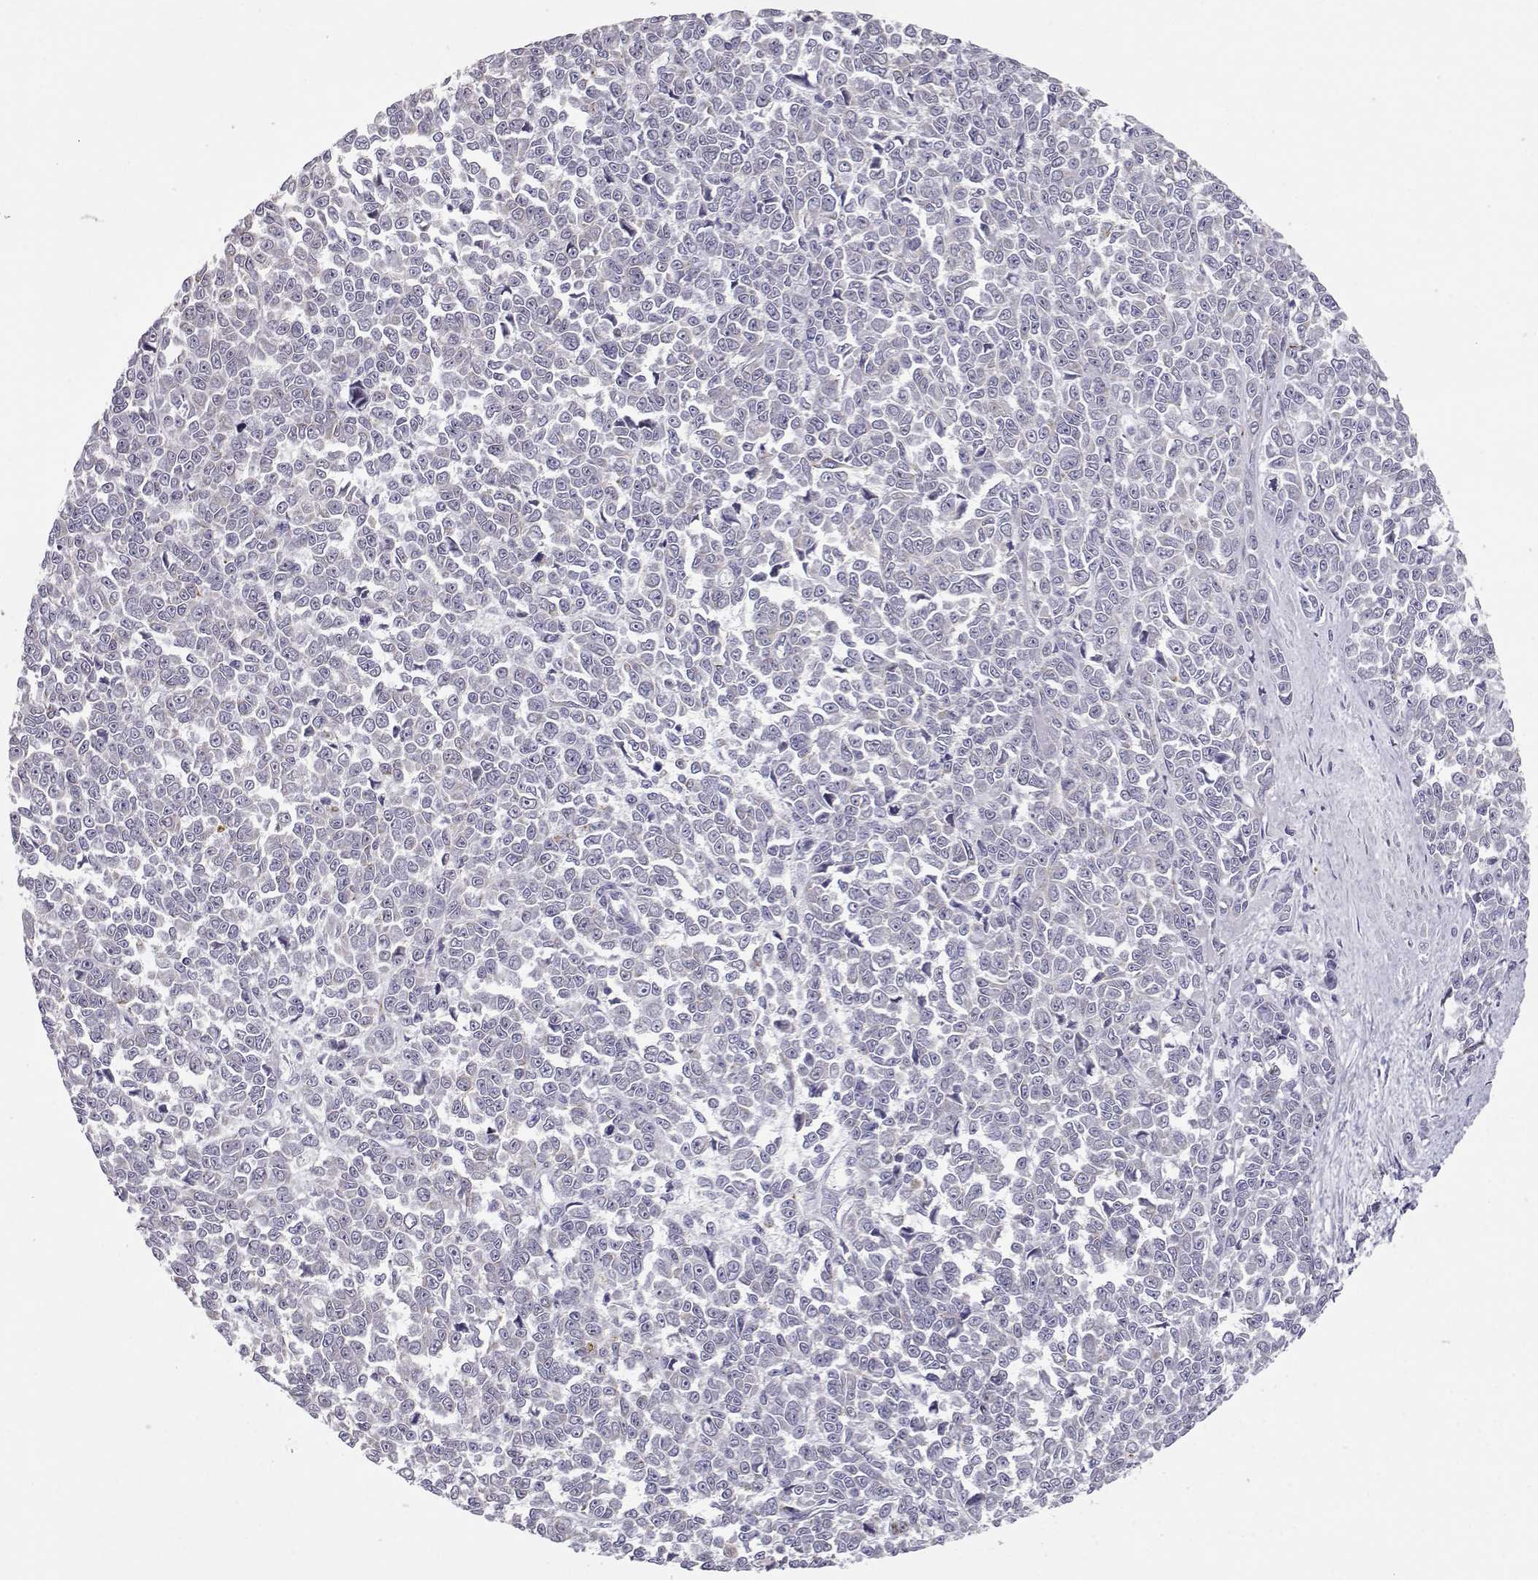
{"staining": {"intensity": "negative", "quantity": "none", "location": "none"}, "tissue": "melanoma", "cell_type": "Tumor cells", "image_type": "cancer", "snomed": [{"axis": "morphology", "description": "Malignant melanoma, NOS"}, {"axis": "topography", "description": "Skin"}], "caption": "Immunohistochemical staining of melanoma demonstrates no significant expression in tumor cells. (DAB immunohistochemistry (IHC) visualized using brightfield microscopy, high magnification).", "gene": "NPVF", "patient": {"sex": "female", "age": 95}}